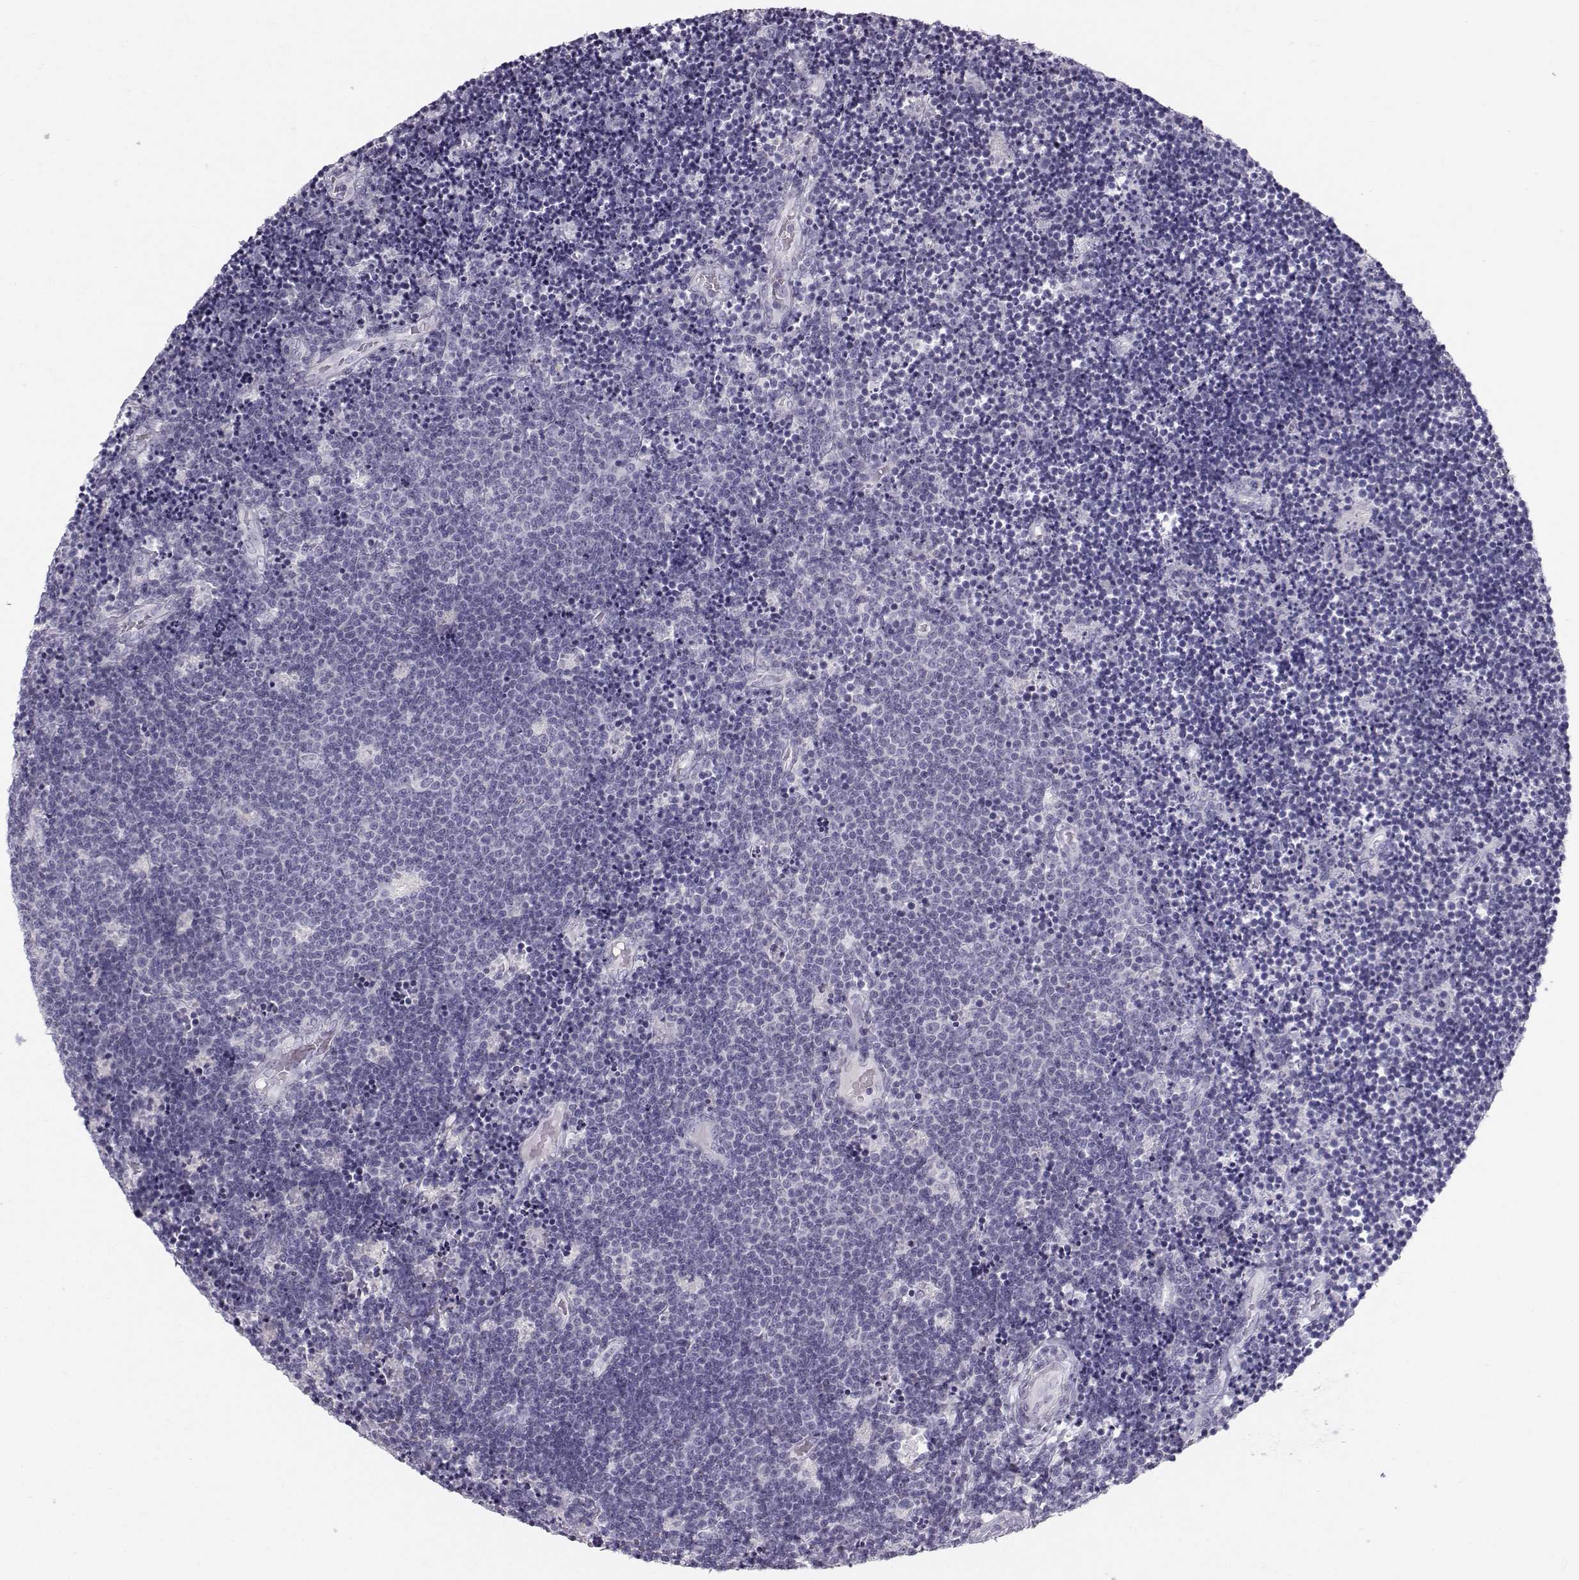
{"staining": {"intensity": "negative", "quantity": "none", "location": "none"}, "tissue": "lymphoma", "cell_type": "Tumor cells", "image_type": "cancer", "snomed": [{"axis": "morphology", "description": "Malignant lymphoma, non-Hodgkin's type, Low grade"}, {"axis": "topography", "description": "Brain"}], "caption": "IHC of lymphoma displays no staining in tumor cells.", "gene": "CASR", "patient": {"sex": "female", "age": 66}}